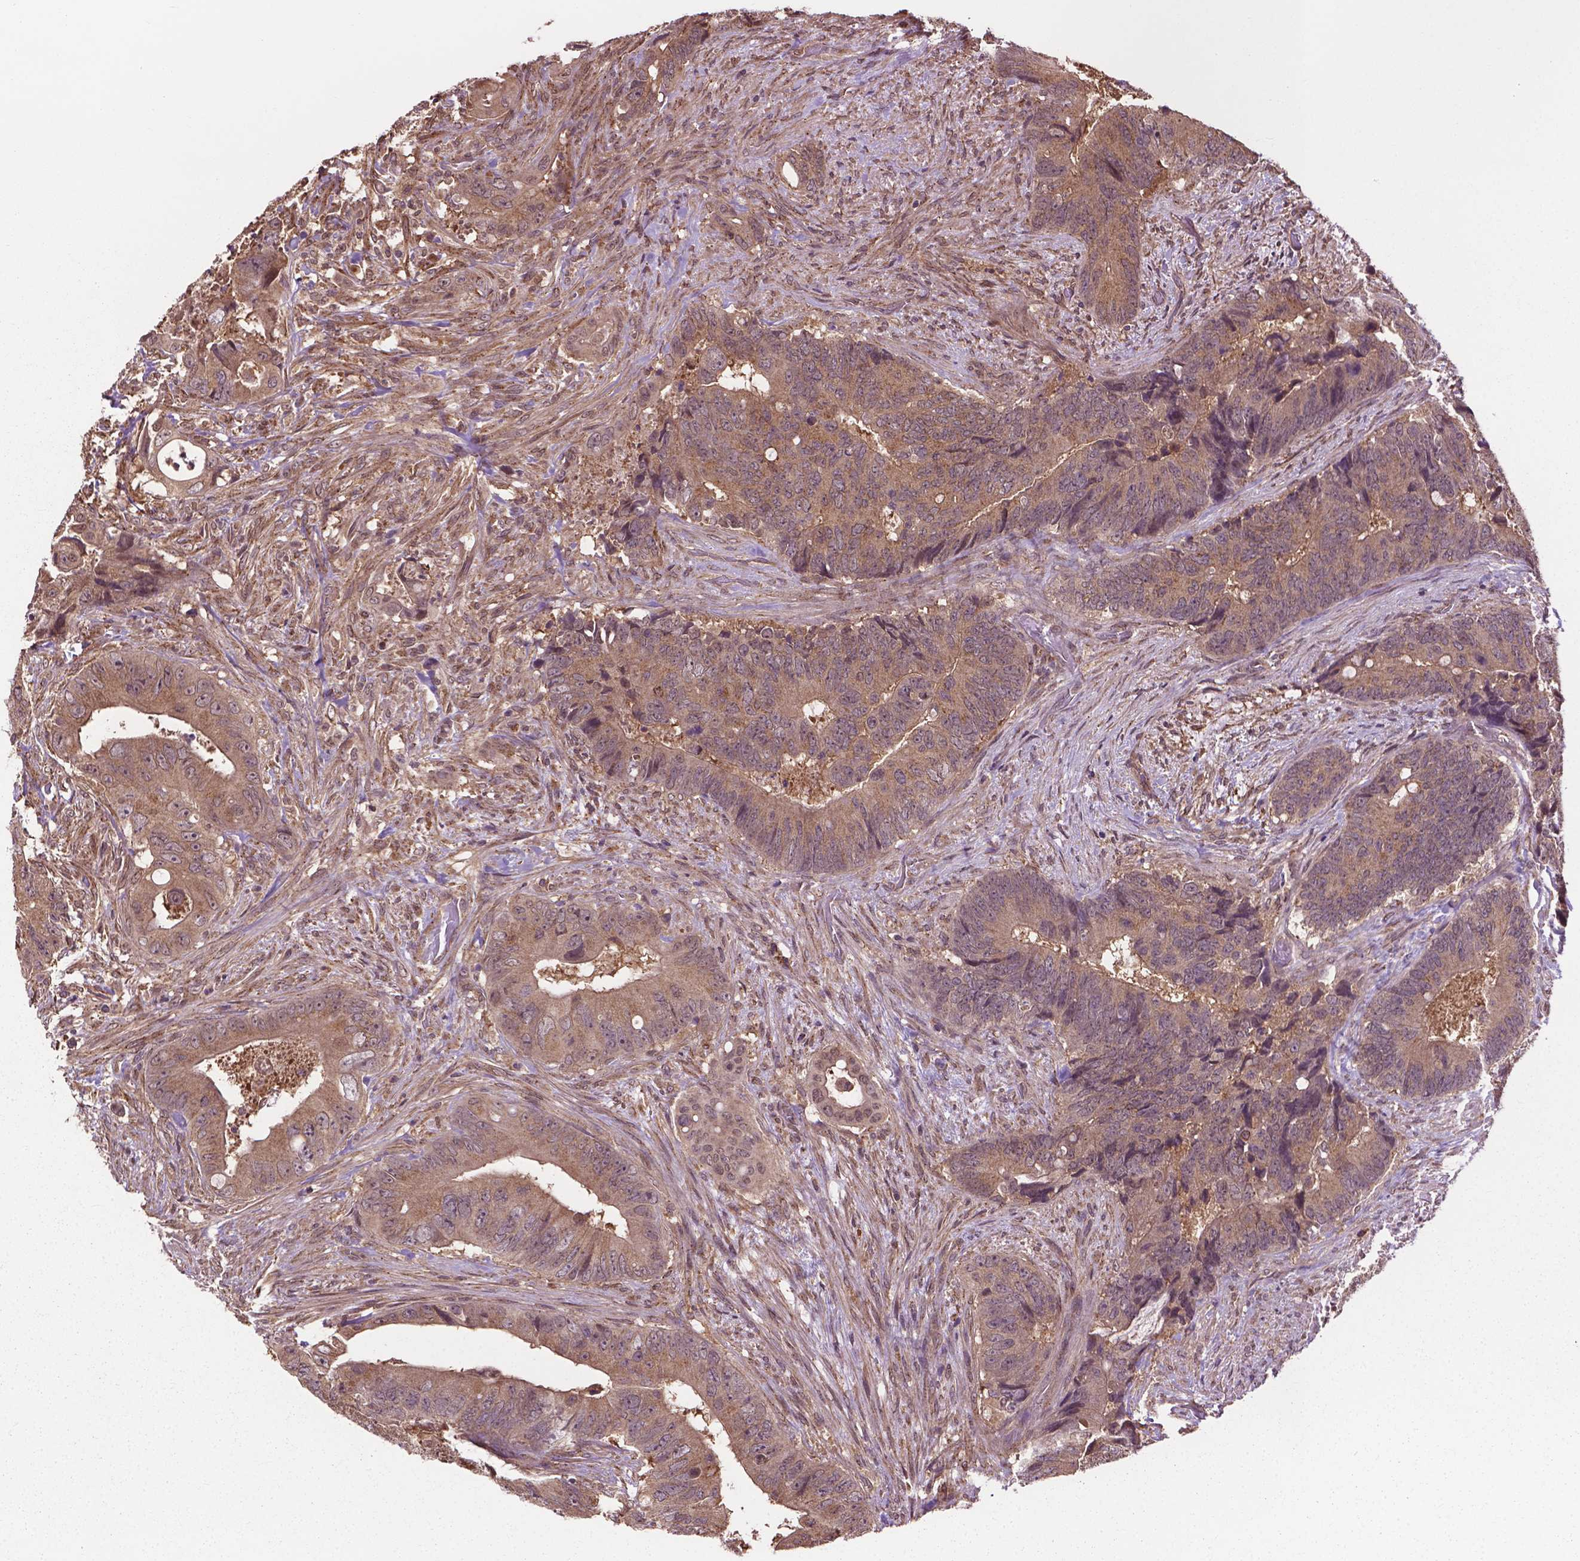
{"staining": {"intensity": "moderate", "quantity": ">75%", "location": "cytoplasmic/membranous"}, "tissue": "colorectal cancer", "cell_type": "Tumor cells", "image_type": "cancer", "snomed": [{"axis": "morphology", "description": "Adenocarcinoma, NOS"}, {"axis": "topography", "description": "Rectum"}], "caption": "A brown stain shows moderate cytoplasmic/membranous staining of a protein in colorectal cancer (adenocarcinoma) tumor cells.", "gene": "PPP1CB", "patient": {"sex": "male", "age": 78}}